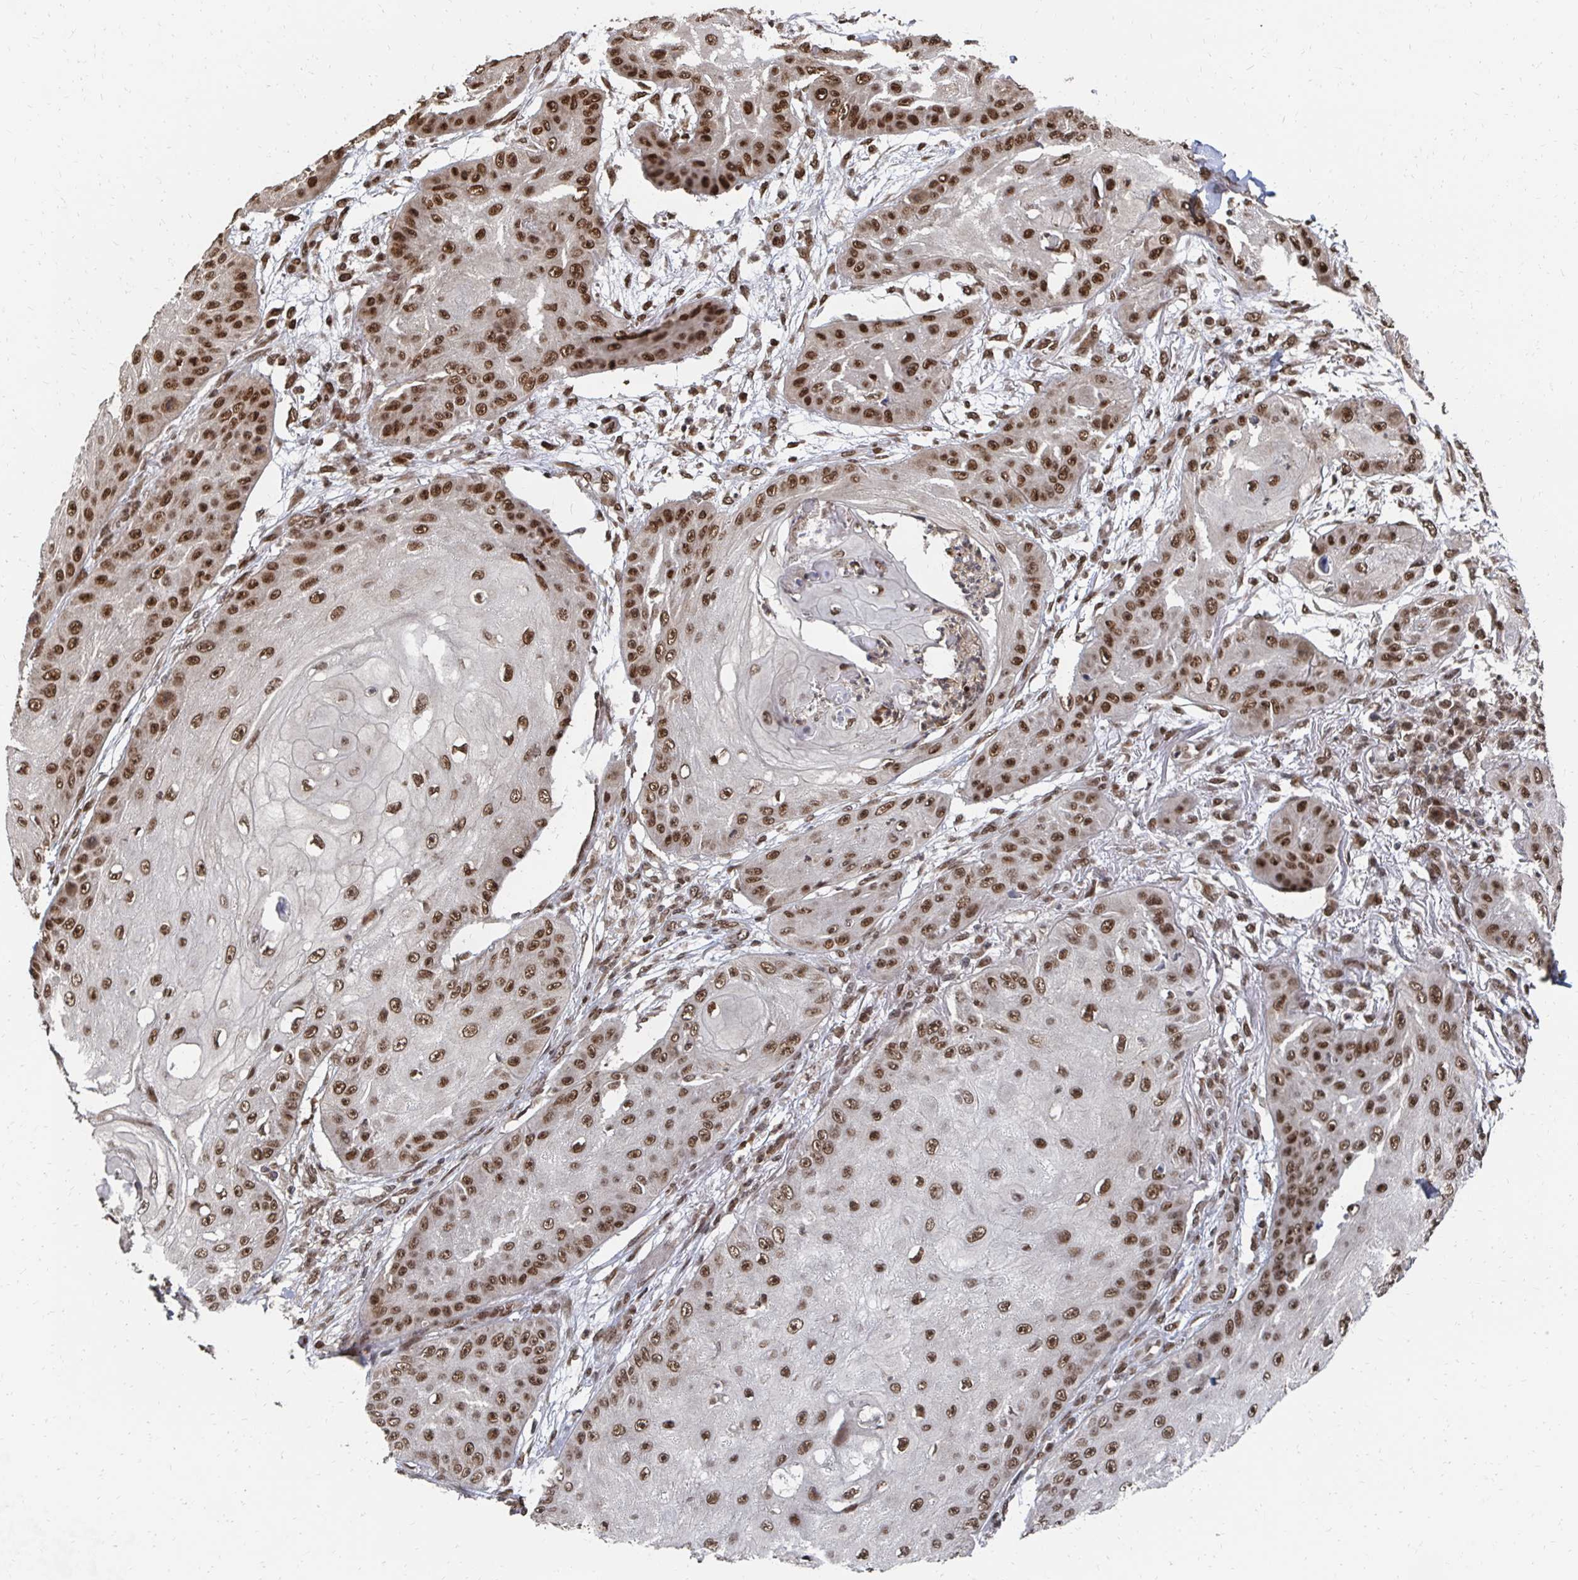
{"staining": {"intensity": "strong", "quantity": ">75%", "location": "nuclear"}, "tissue": "skin cancer", "cell_type": "Tumor cells", "image_type": "cancer", "snomed": [{"axis": "morphology", "description": "Squamous cell carcinoma, NOS"}, {"axis": "topography", "description": "Skin"}], "caption": "Tumor cells display high levels of strong nuclear positivity in about >75% of cells in skin squamous cell carcinoma.", "gene": "GTF3C6", "patient": {"sex": "male", "age": 70}}